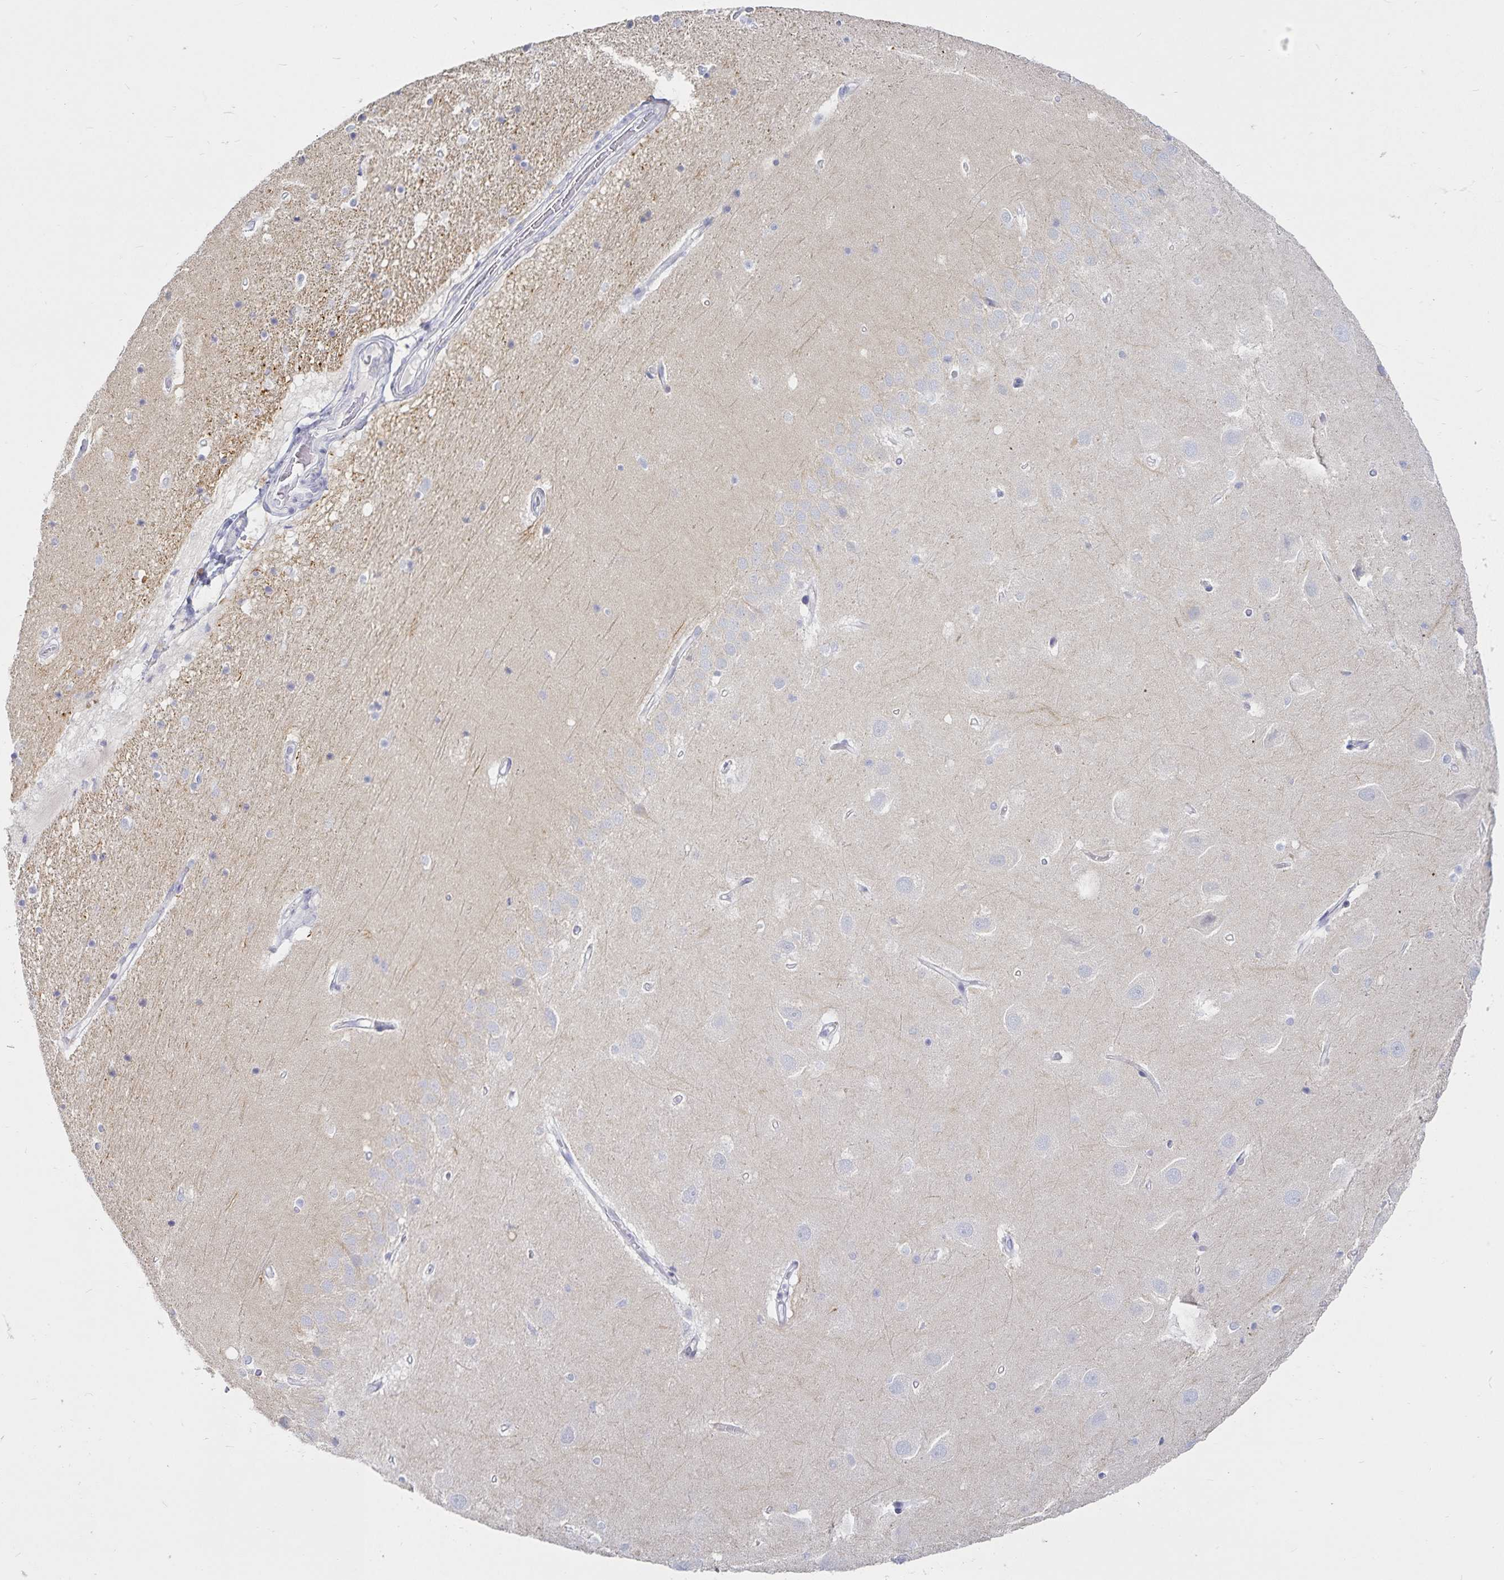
{"staining": {"intensity": "negative", "quantity": "none", "location": "none"}, "tissue": "hippocampus", "cell_type": "Glial cells", "image_type": "normal", "snomed": [{"axis": "morphology", "description": "Normal tissue, NOS"}, {"axis": "topography", "description": "Hippocampus"}], "caption": "IHC photomicrograph of benign human hippocampus stained for a protein (brown), which shows no staining in glial cells. (Immunohistochemistry (ihc), brightfield microscopy, high magnification).", "gene": "SFTPA1", "patient": {"sex": "male", "age": 63}}